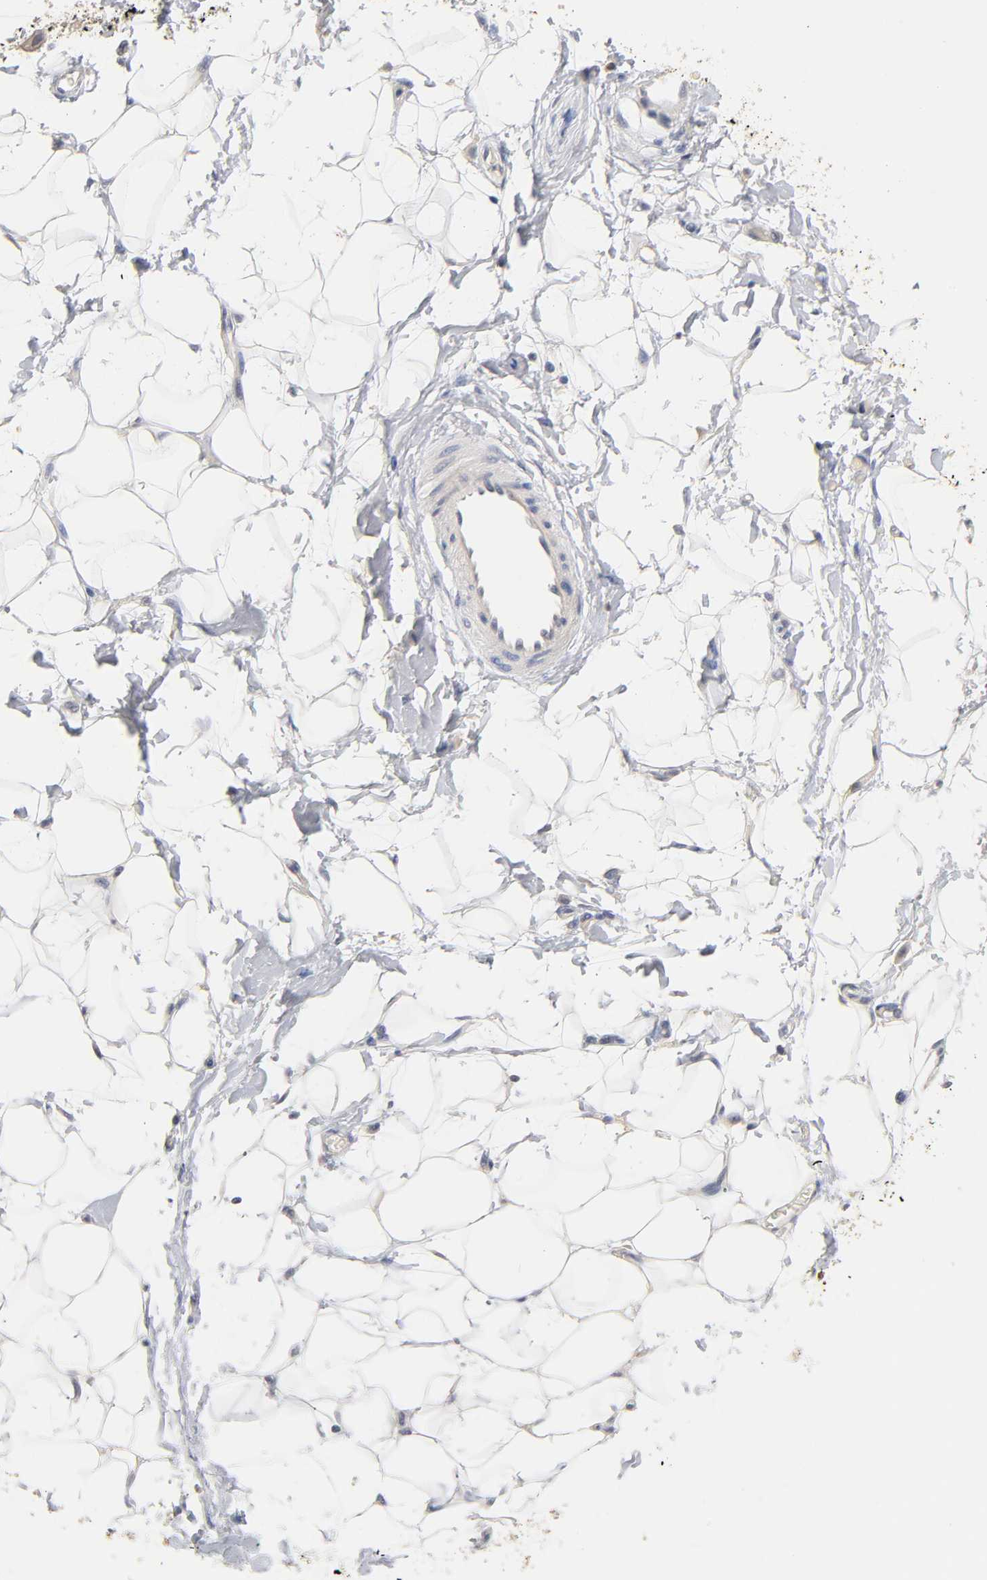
{"staining": {"intensity": "negative", "quantity": "none", "location": "none"}, "tissue": "adipose tissue", "cell_type": "Adipocytes", "image_type": "normal", "snomed": [{"axis": "morphology", "description": "Normal tissue, NOS"}, {"axis": "morphology", "description": "Urothelial carcinoma, High grade"}, {"axis": "topography", "description": "Vascular tissue"}, {"axis": "topography", "description": "Urinary bladder"}], "caption": "IHC of normal adipose tissue shows no positivity in adipocytes. Nuclei are stained in blue.", "gene": "OVOL1", "patient": {"sex": "female", "age": 56}}